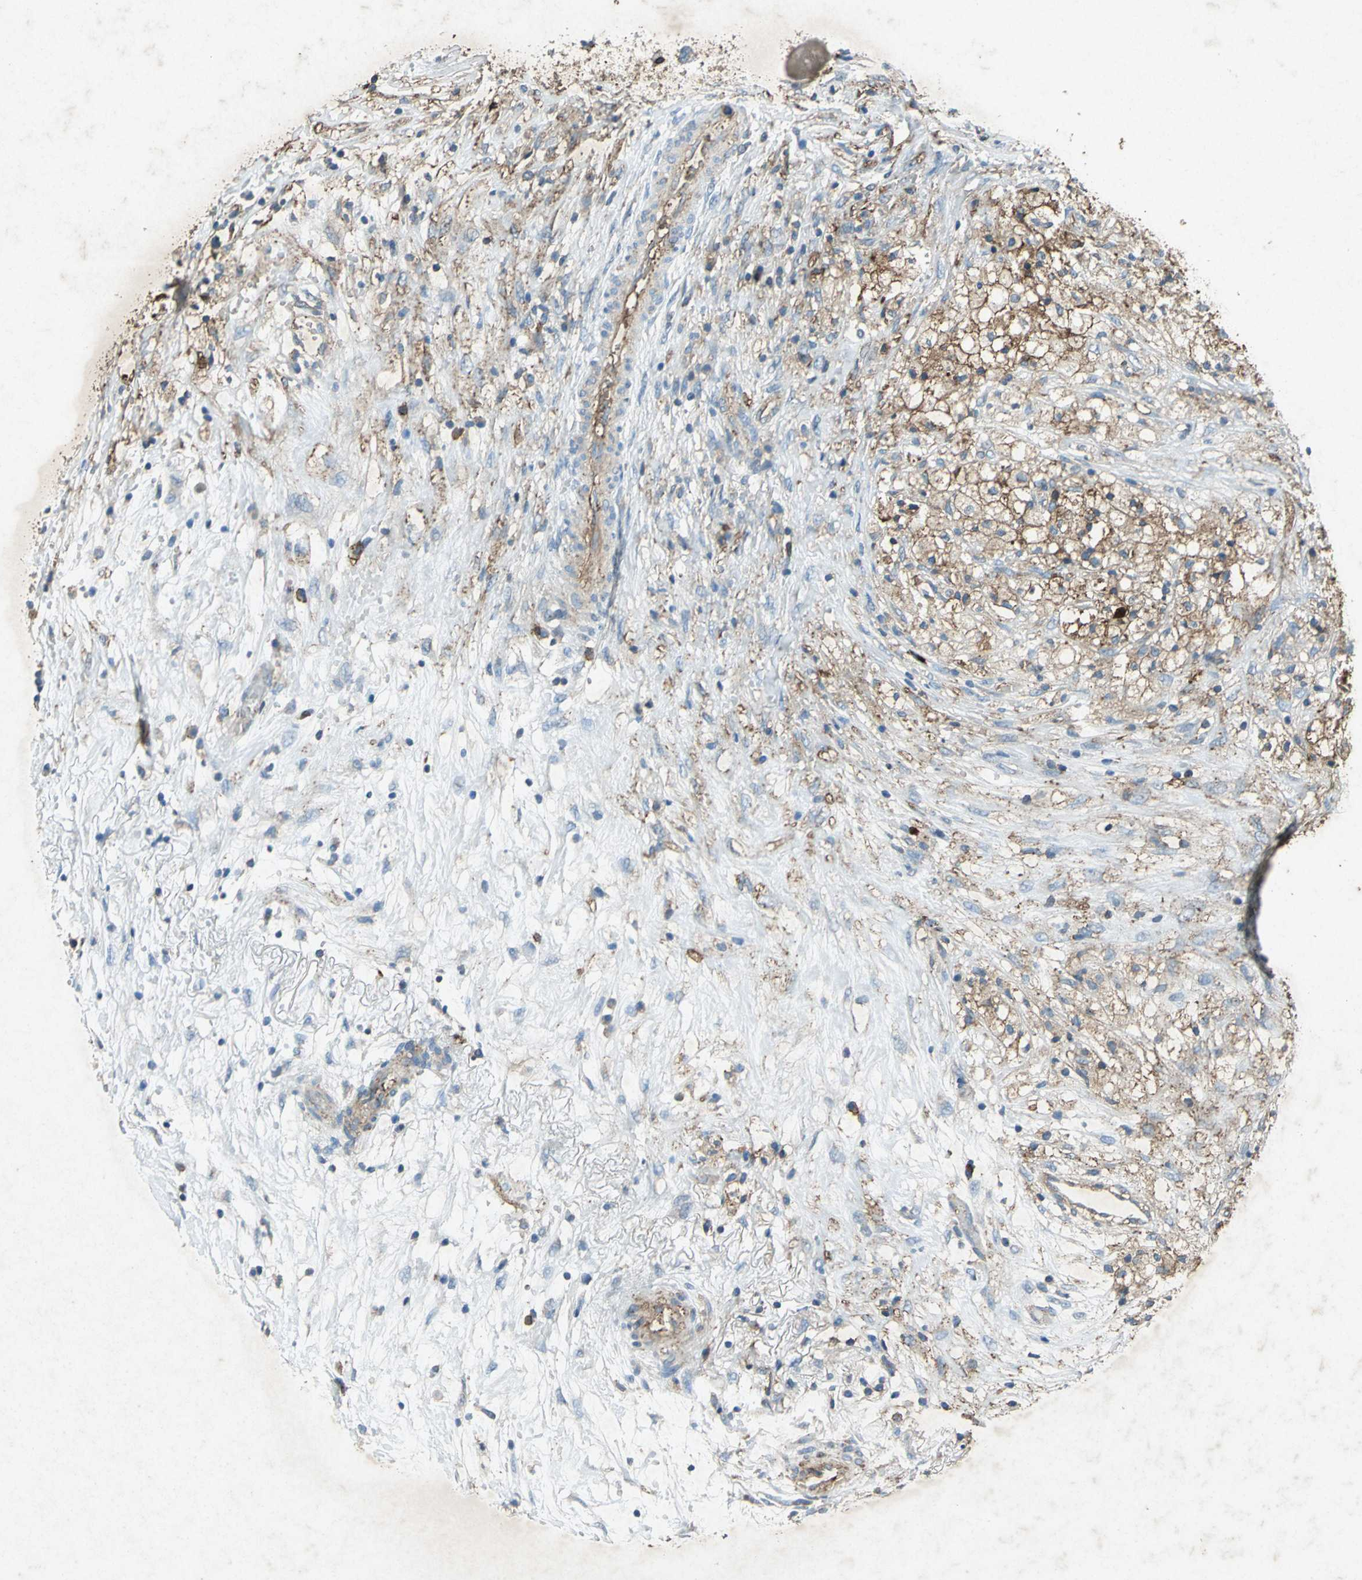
{"staining": {"intensity": "moderate", "quantity": "25%-75%", "location": "cytoplasmic/membranous"}, "tissue": "ovarian cancer", "cell_type": "Tumor cells", "image_type": "cancer", "snomed": [{"axis": "morphology", "description": "Carcinoma, endometroid"}, {"axis": "topography", "description": "Ovary"}], "caption": "Immunohistochemistry (IHC) (DAB (3,3'-diaminobenzidine)) staining of ovarian cancer reveals moderate cytoplasmic/membranous protein staining in about 25%-75% of tumor cells.", "gene": "CCR6", "patient": {"sex": "female", "age": 42}}